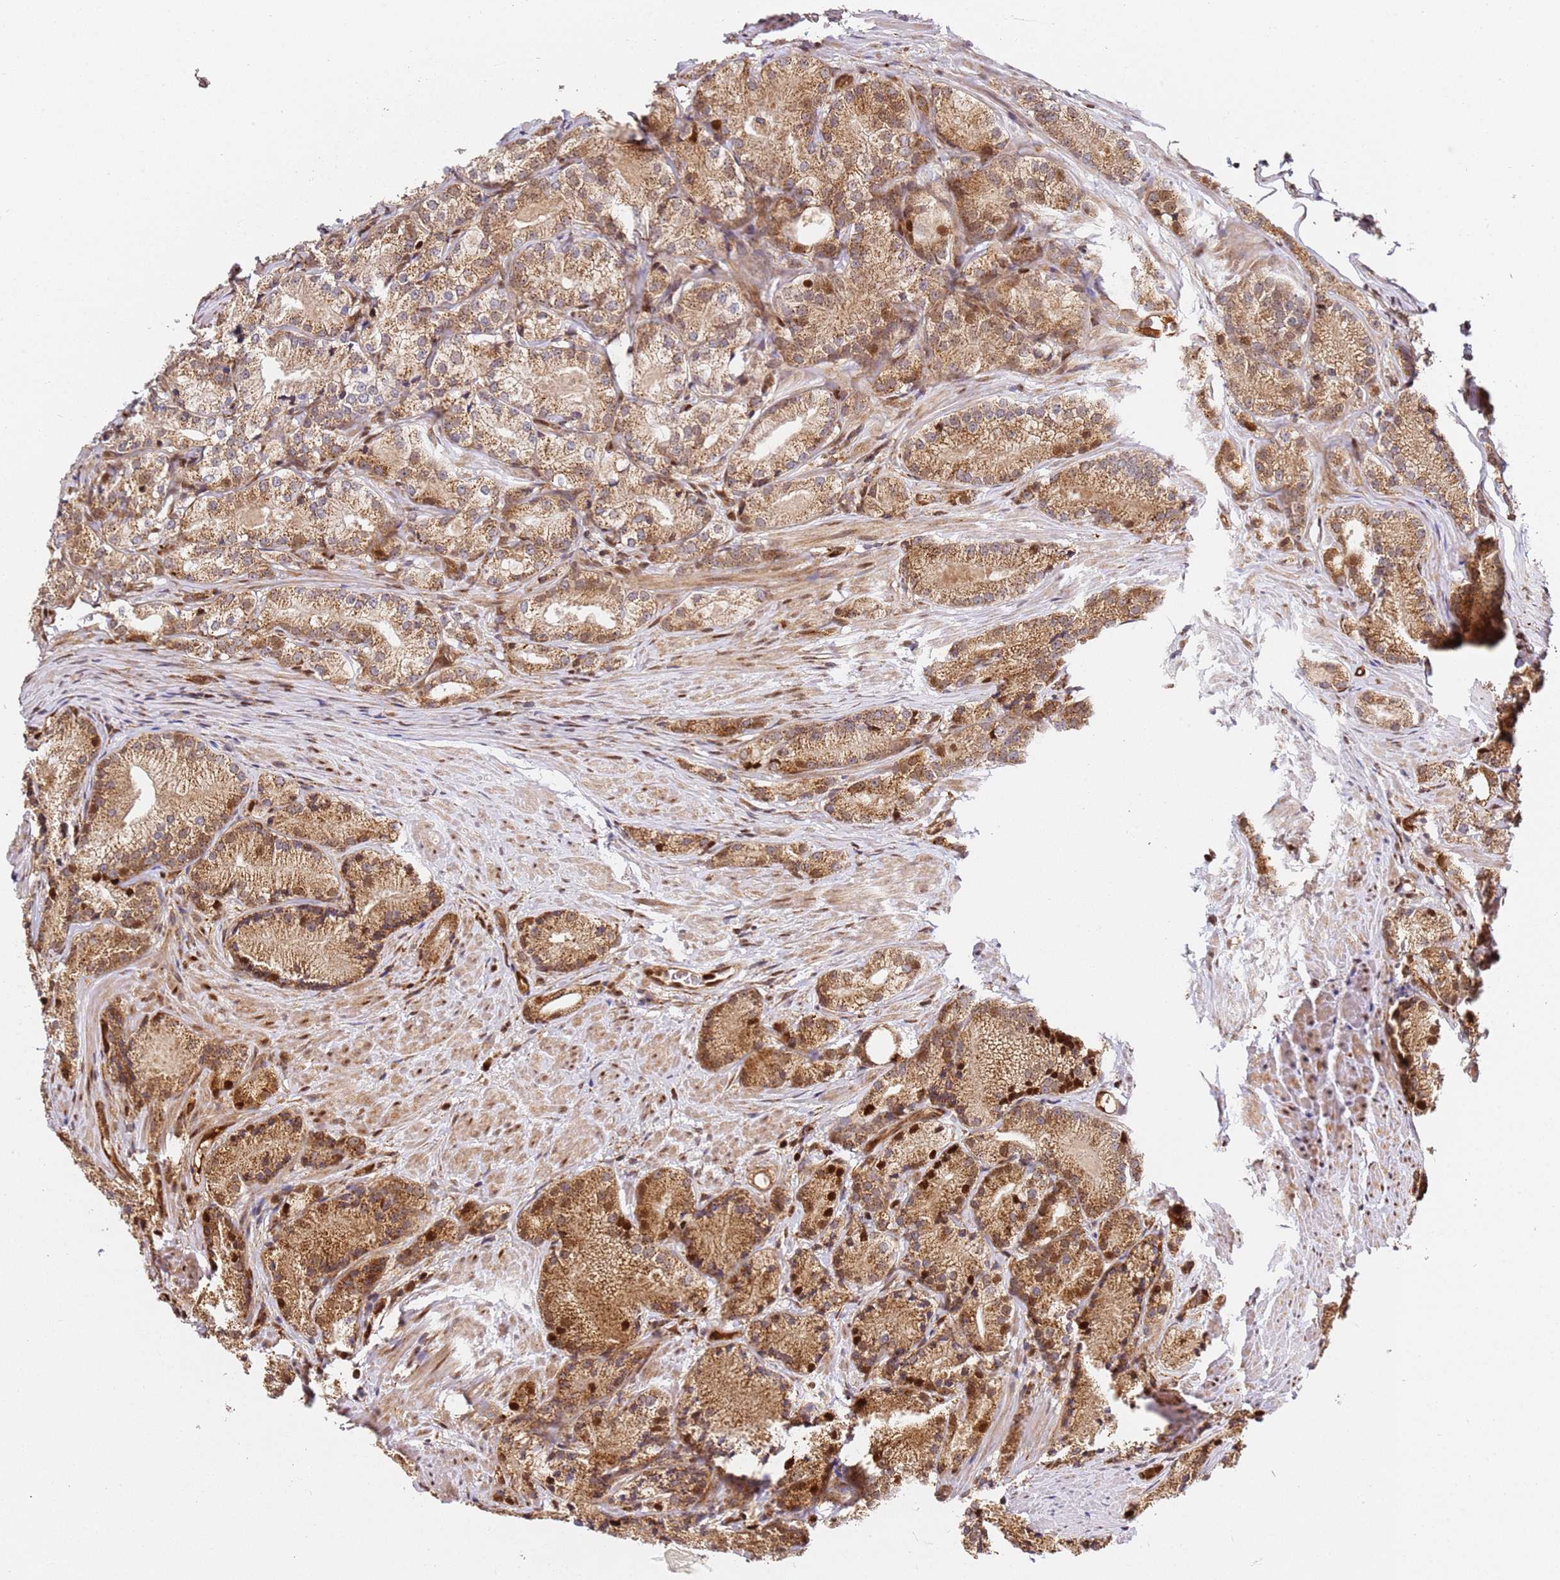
{"staining": {"intensity": "moderate", "quantity": ">75%", "location": "cytoplasmic/membranous,nuclear"}, "tissue": "prostate cancer", "cell_type": "Tumor cells", "image_type": "cancer", "snomed": [{"axis": "morphology", "description": "Adenocarcinoma, Low grade"}, {"axis": "topography", "description": "Prostate"}], "caption": "DAB immunohistochemical staining of human prostate cancer (adenocarcinoma (low-grade)) shows moderate cytoplasmic/membranous and nuclear protein staining in about >75% of tumor cells. Using DAB (brown) and hematoxylin (blue) stains, captured at high magnification using brightfield microscopy.", "gene": "SMOX", "patient": {"sex": "male", "age": 57}}